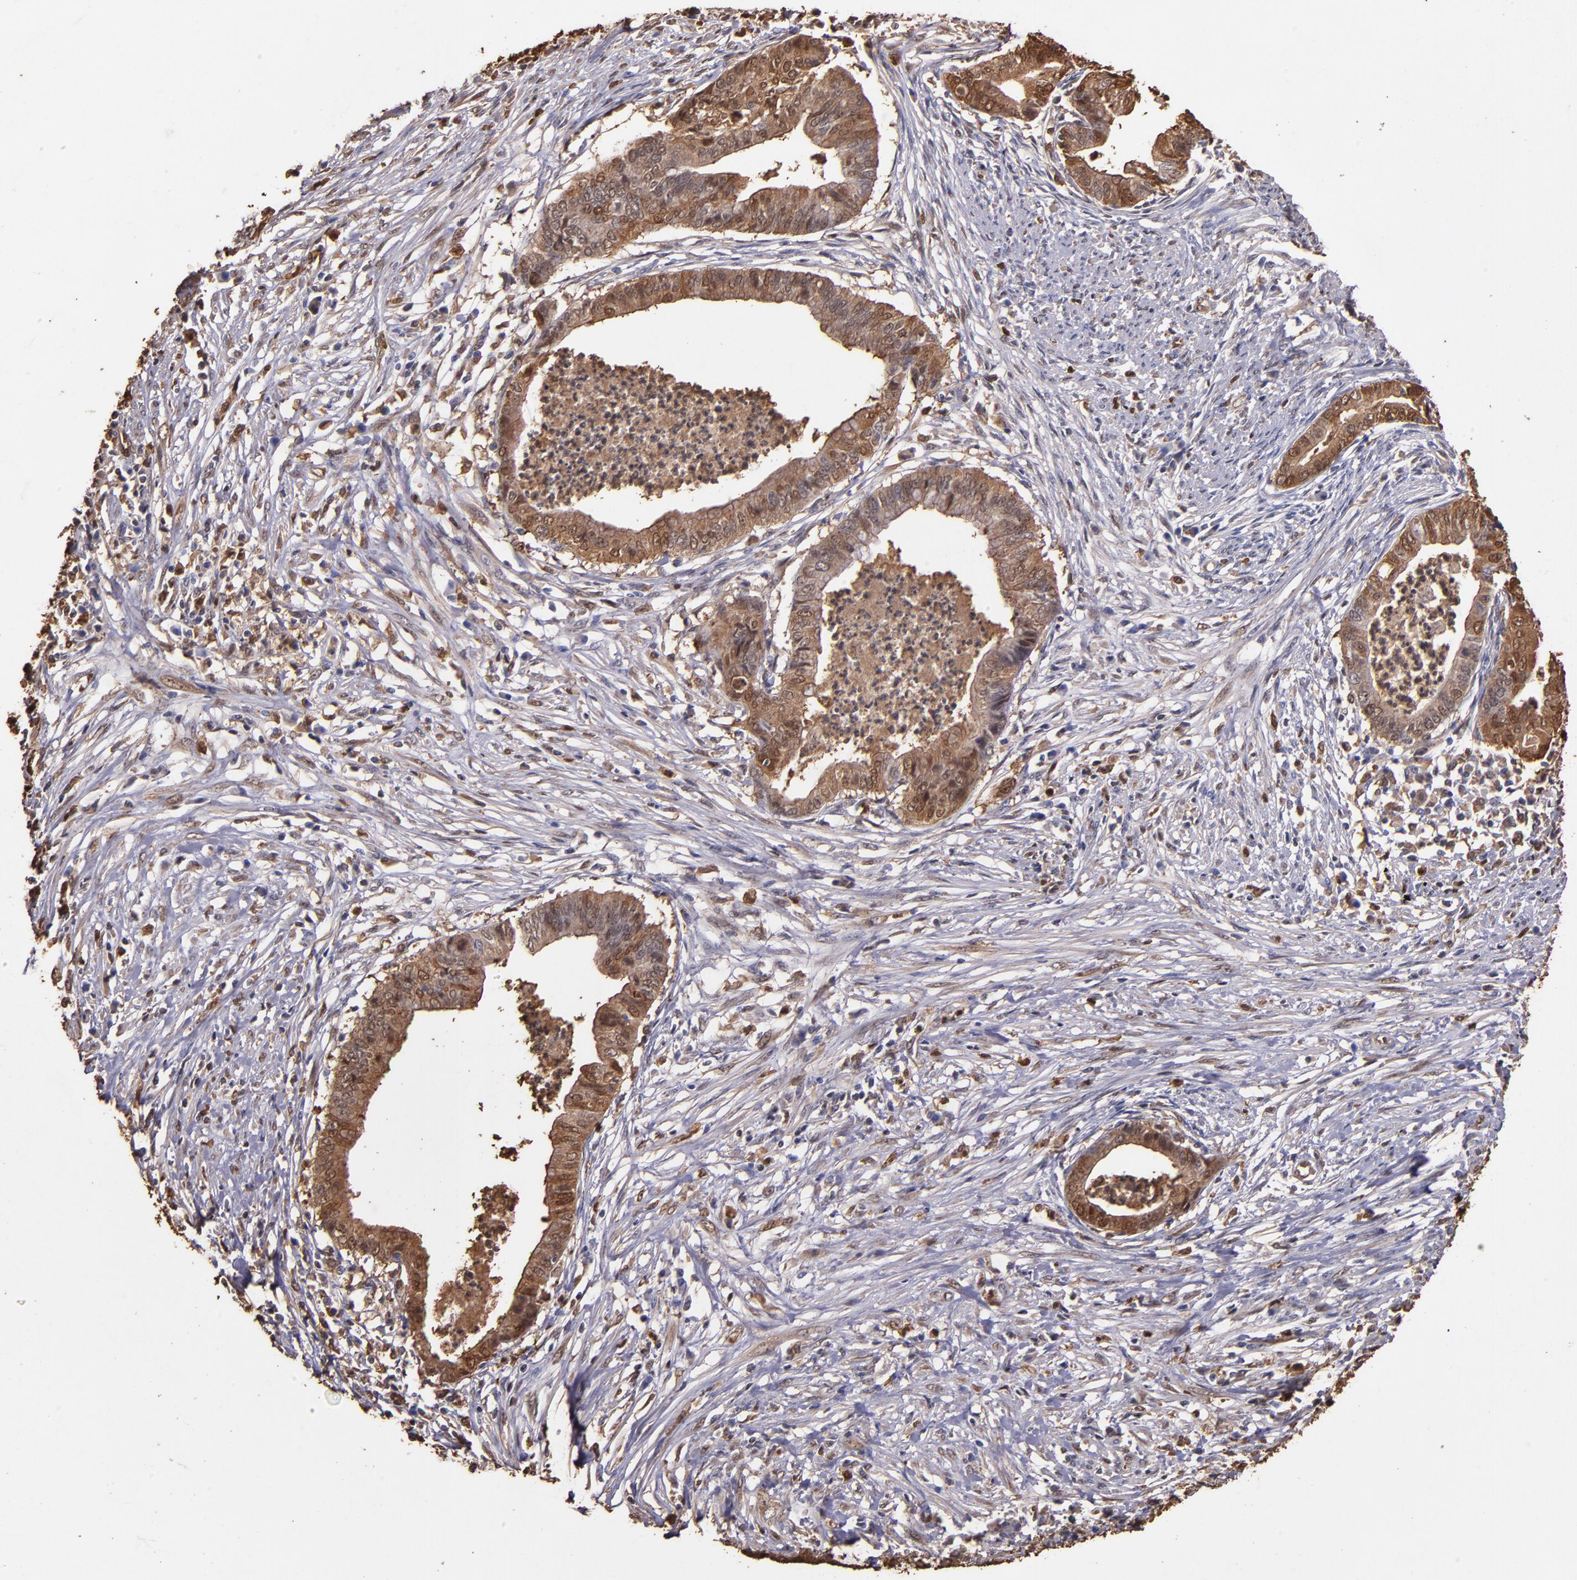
{"staining": {"intensity": "moderate", "quantity": "25%-75%", "location": "cytoplasmic/membranous"}, "tissue": "endometrial cancer", "cell_type": "Tumor cells", "image_type": "cancer", "snomed": [{"axis": "morphology", "description": "Necrosis, NOS"}, {"axis": "morphology", "description": "Adenocarcinoma, NOS"}, {"axis": "topography", "description": "Endometrium"}], "caption": "This is a histology image of IHC staining of endometrial cancer (adenocarcinoma), which shows moderate expression in the cytoplasmic/membranous of tumor cells.", "gene": "S100A6", "patient": {"sex": "female", "age": 79}}